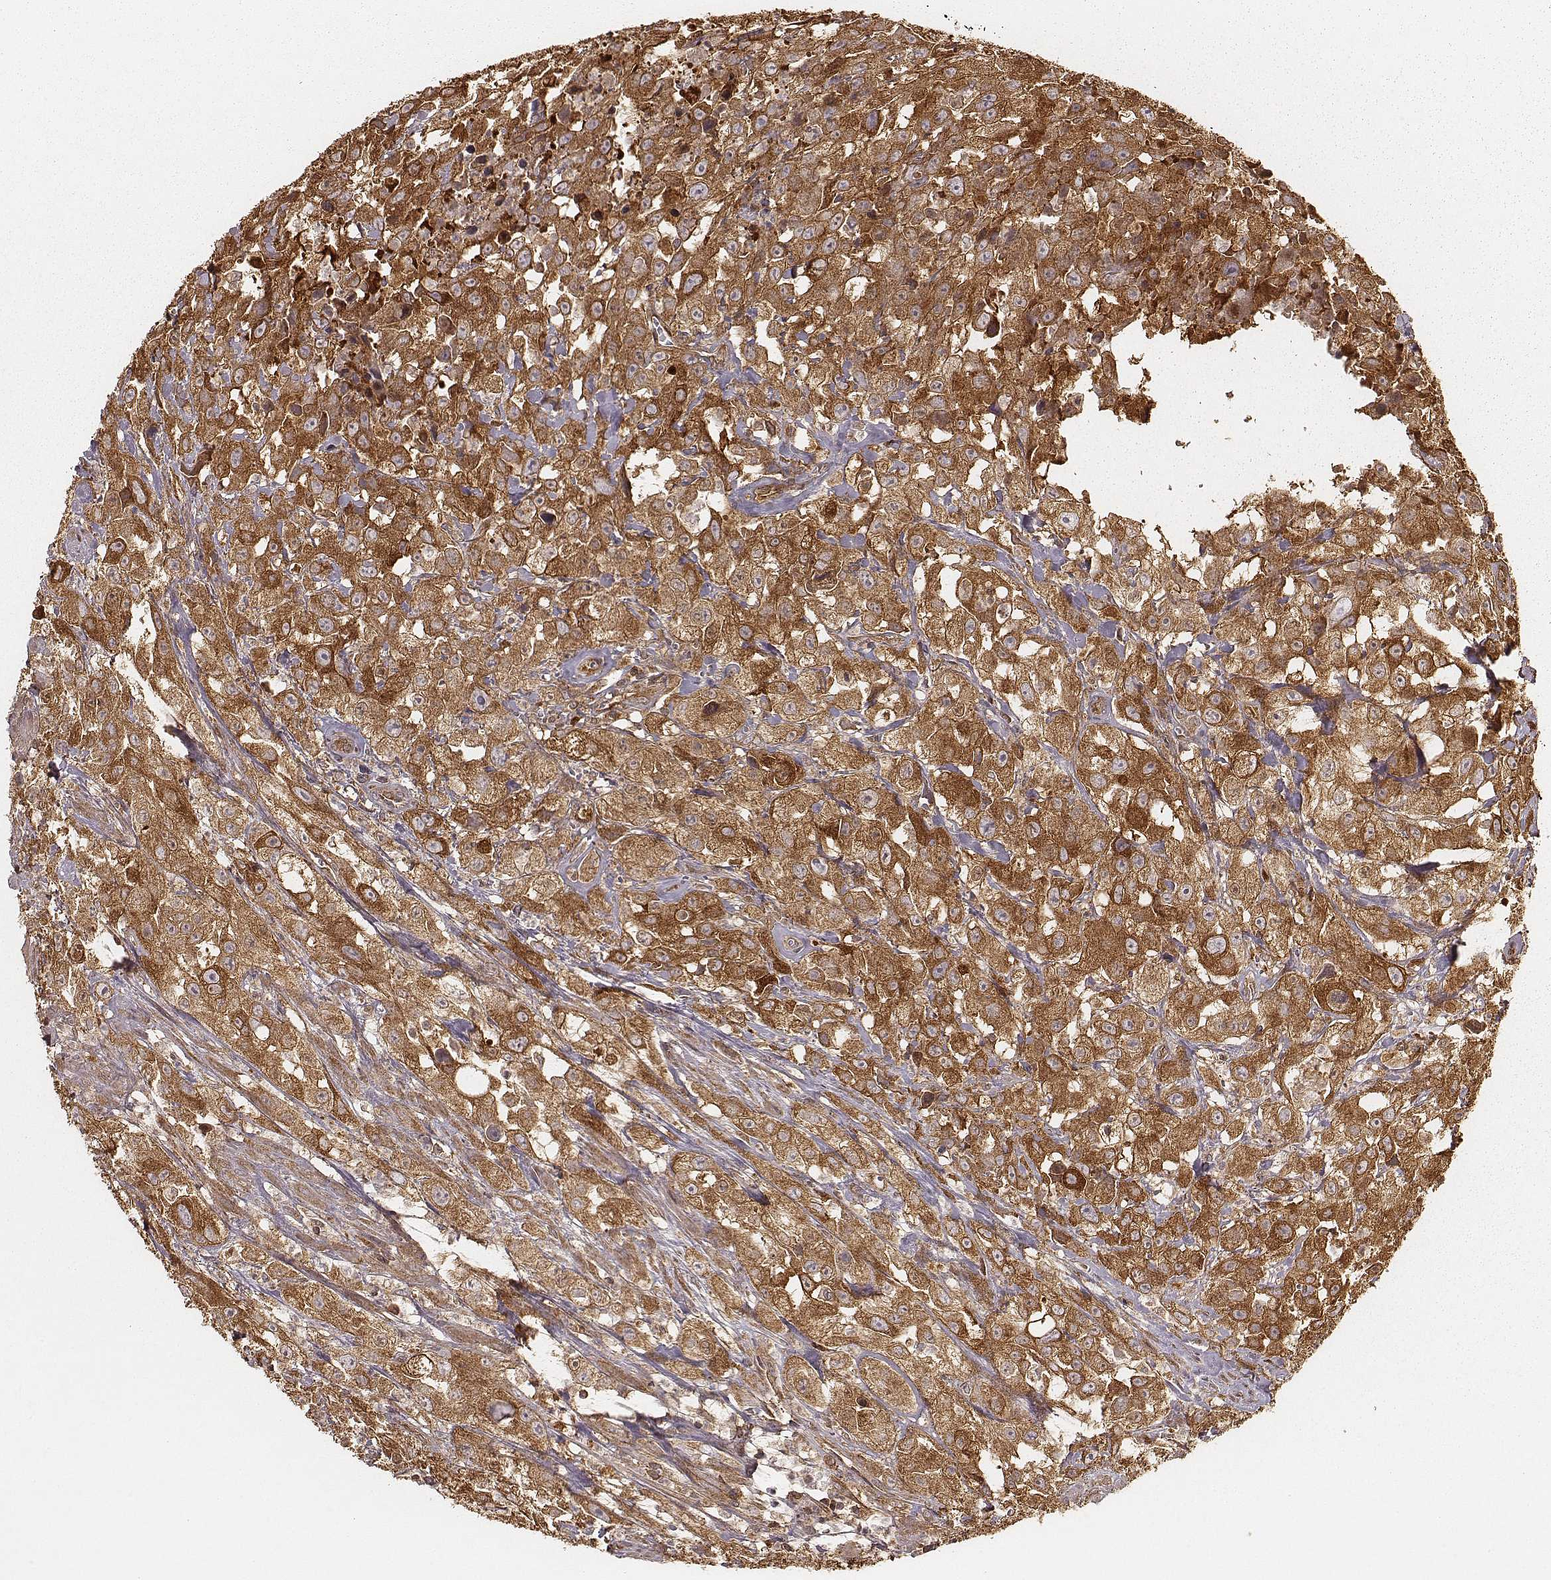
{"staining": {"intensity": "strong", "quantity": ">75%", "location": "cytoplasmic/membranous"}, "tissue": "urothelial cancer", "cell_type": "Tumor cells", "image_type": "cancer", "snomed": [{"axis": "morphology", "description": "Urothelial carcinoma, High grade"}, {"axis": "topography", "description": "Urinary bladder"}], "caption": "This is an image of immunohistochemistry (IHC) staining of urothelial cancer, which shows strong expression in the cytoplasmic/membranous of tumor cells.", "gene": "CARS1", "patient": {"sex": "male", "age": 79}}